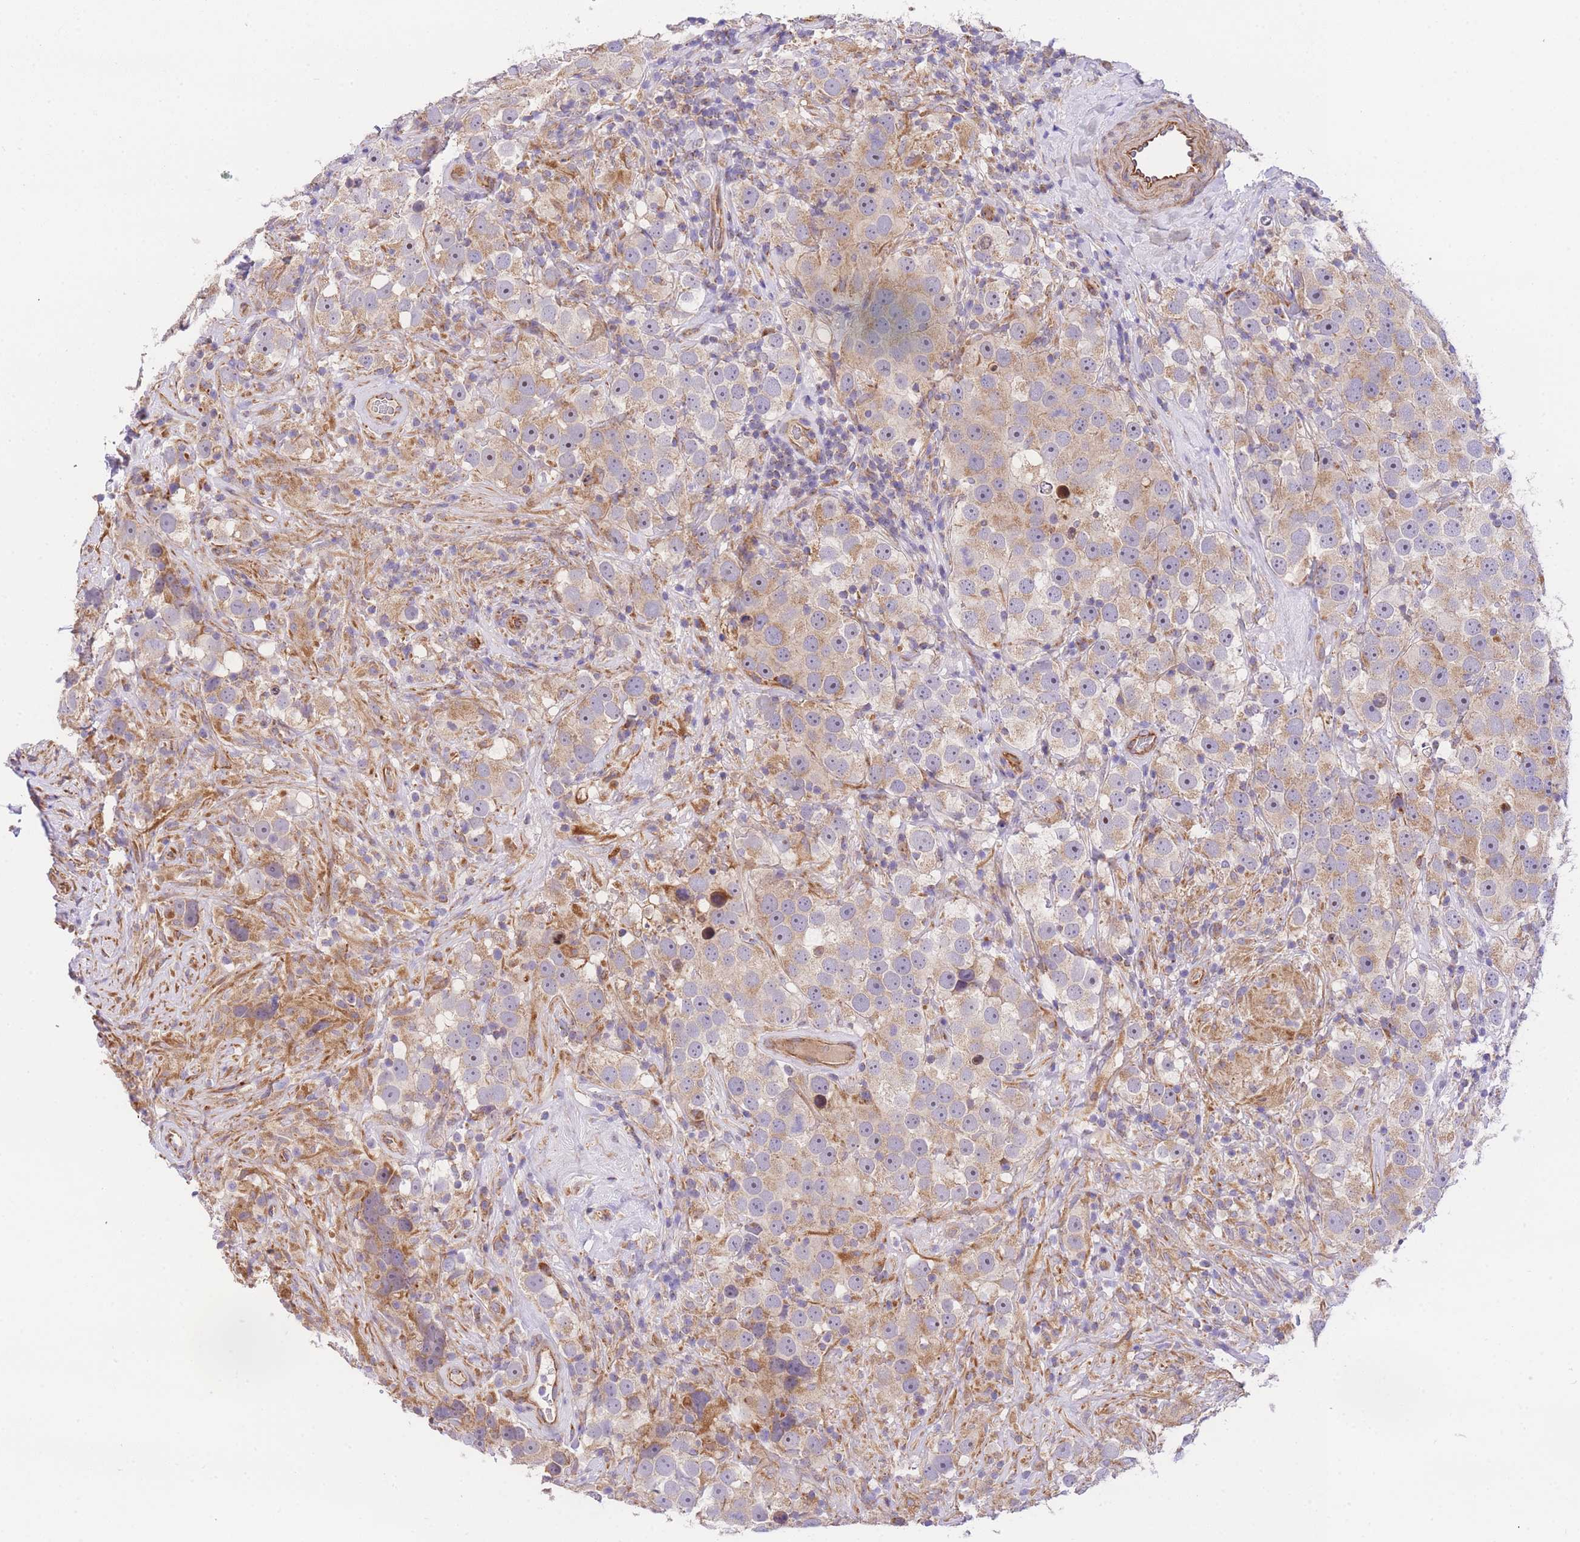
{"staining": {"intensity": "weak", "quantity": ">75%", "location": "cytoplasmic/membranous"}, "tissue": "testis cancer", "cell_type": "Tumor cells", "image_type": "cancer", "snomed": [{"axis": "morphology", "description": "Seminoma, NOS"}, {"axis": "topography", "description": "Testis"}], "caption": "A high-resolution micrograph shows immunohistochemistry staining of testis seminoma, which shows weak cytoplasmic/membranous staining in about >75% of tumor cells.", "gene": "MTRES1", "patient": {"sex": "male", "age": 49}}